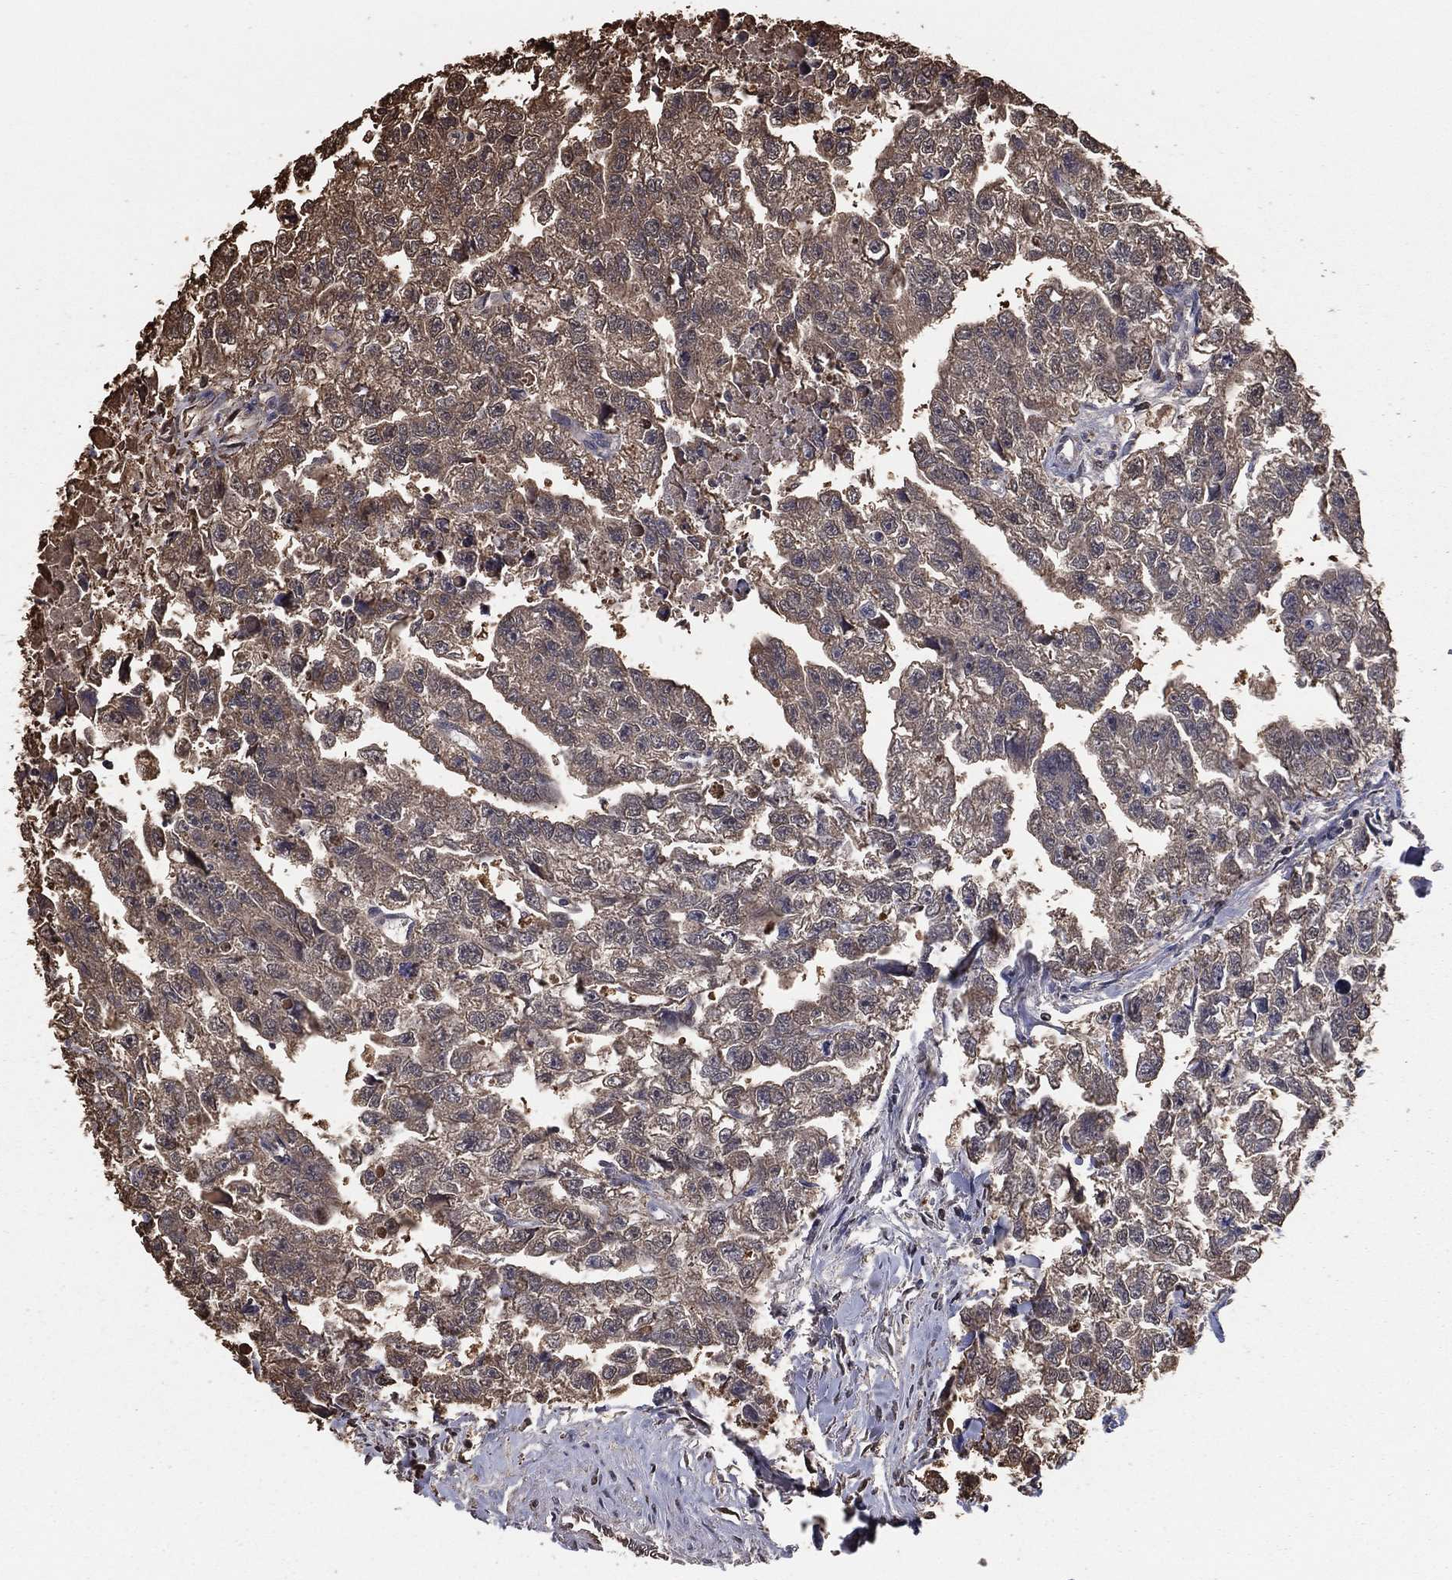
{"staining": {"intensity": "moderate", "quantity": "25%-75%", "location": "cytoplasmic/membranous"}, "tissue": "testis cancer", "cell_type": "Tumor cells", "image_type": "cancer", "snomed": [{"axis": "morphology", "description": "Carcinoma, Embryonal, NOS"}, {"axis": "morphology", "description": "Teratoma, malignant, NOS"}, {"axis": "topography", "description": "Testis"}], "caption": "This is an image of IHC staining of testis cancer (malignant teratoma), which shows moderate expression in the cytoplasmic/membranous of tumor cells.", "gene": "GAPDH", "patient": {"sex": "male", "age": 44}}